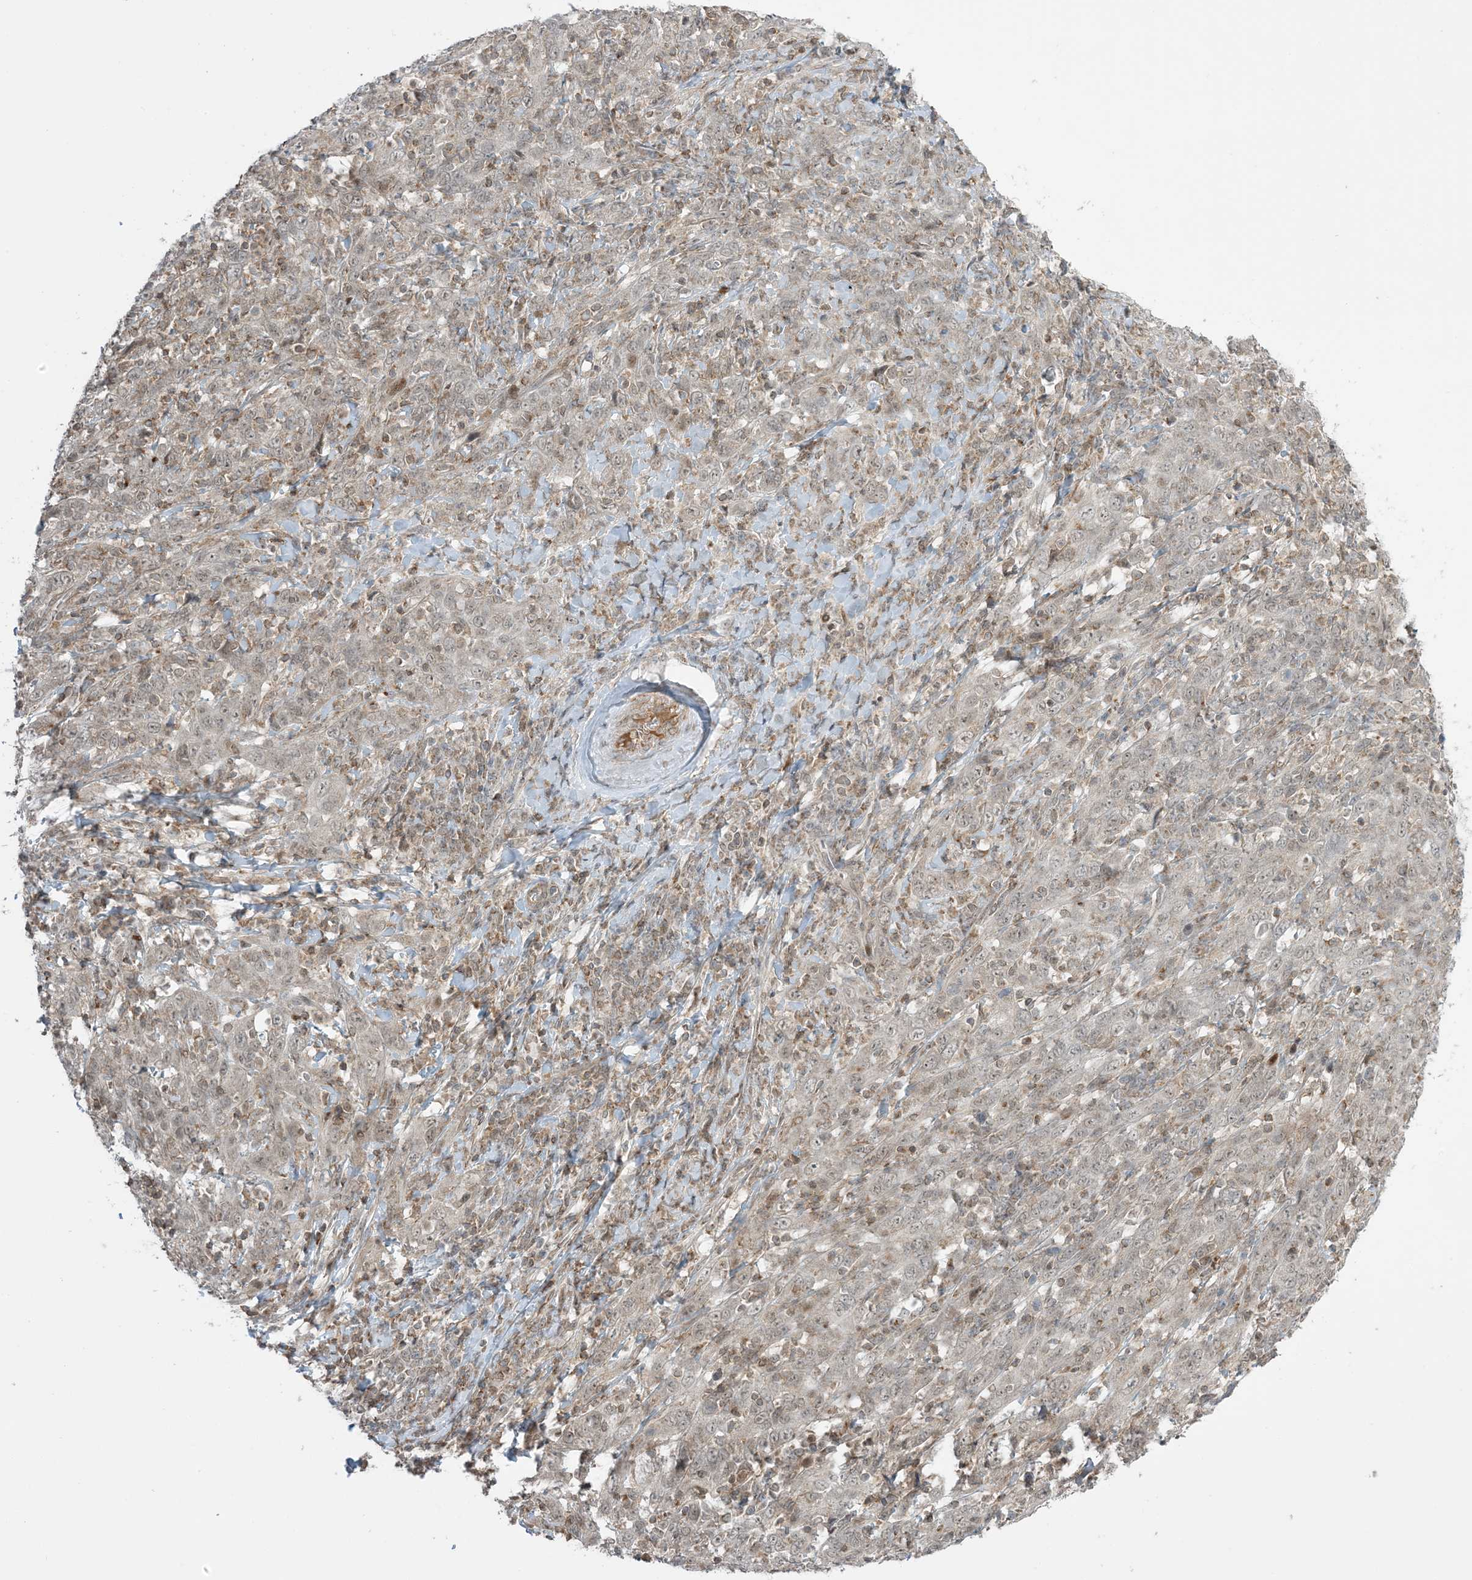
{"staining": {"intensity": "weak", "quantity": ">75%", "location": "nuclear"}, "tissue": "cervical cancer", "cell_type": "Tumor cells", "image_type": "cancer", "snomed": [{"axis": "morphology", "description": "Squamous cell carcinoma, NOS"}, {"axis": "topography", "description": "Cervix"}], "caption": "Human cervical squamous cell carcinoma stained with a protein marker shows weak staining in tumor cells.", "gene": "PHLDB2", "patient": {"sex": "female", "age": 46}}